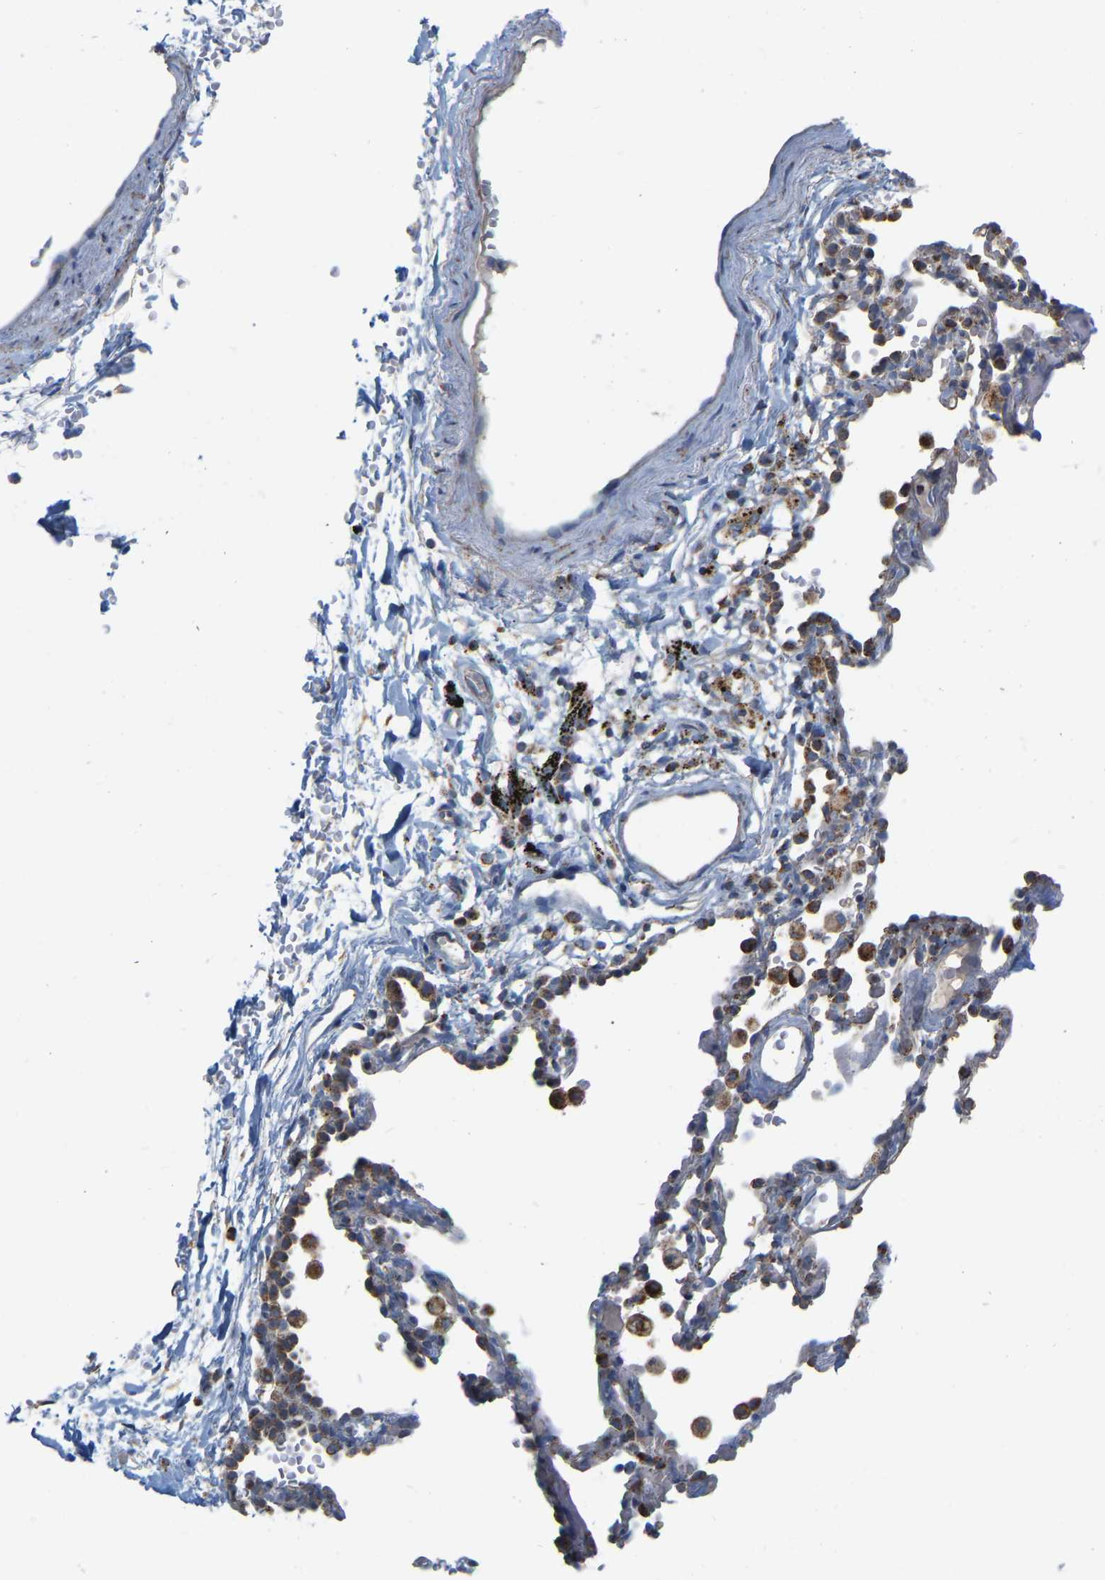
{"staining": {"intensity": "weak", "quantity": ">75%", "location": "cytoplasmic/membranous"}, "tissue": "soft tissue", "cell_type": "Fibroblasts", "image_type": "normal", "snomed": [{"axis": "morphology", "description": "Normal tissue, NOS"}, {"axis": "topography", "description": "Cartilage tissue"}, {"axis": "topography", "description": "Bronchus"}], "caption": "Immunohistochemical staining of normal human soft tissue shows weak cytoplasmic/membranous protein staining in approximately >75% of fibroblasts.", "gene": "CBLB", "patient": {"sex": "female", "age": 53}}